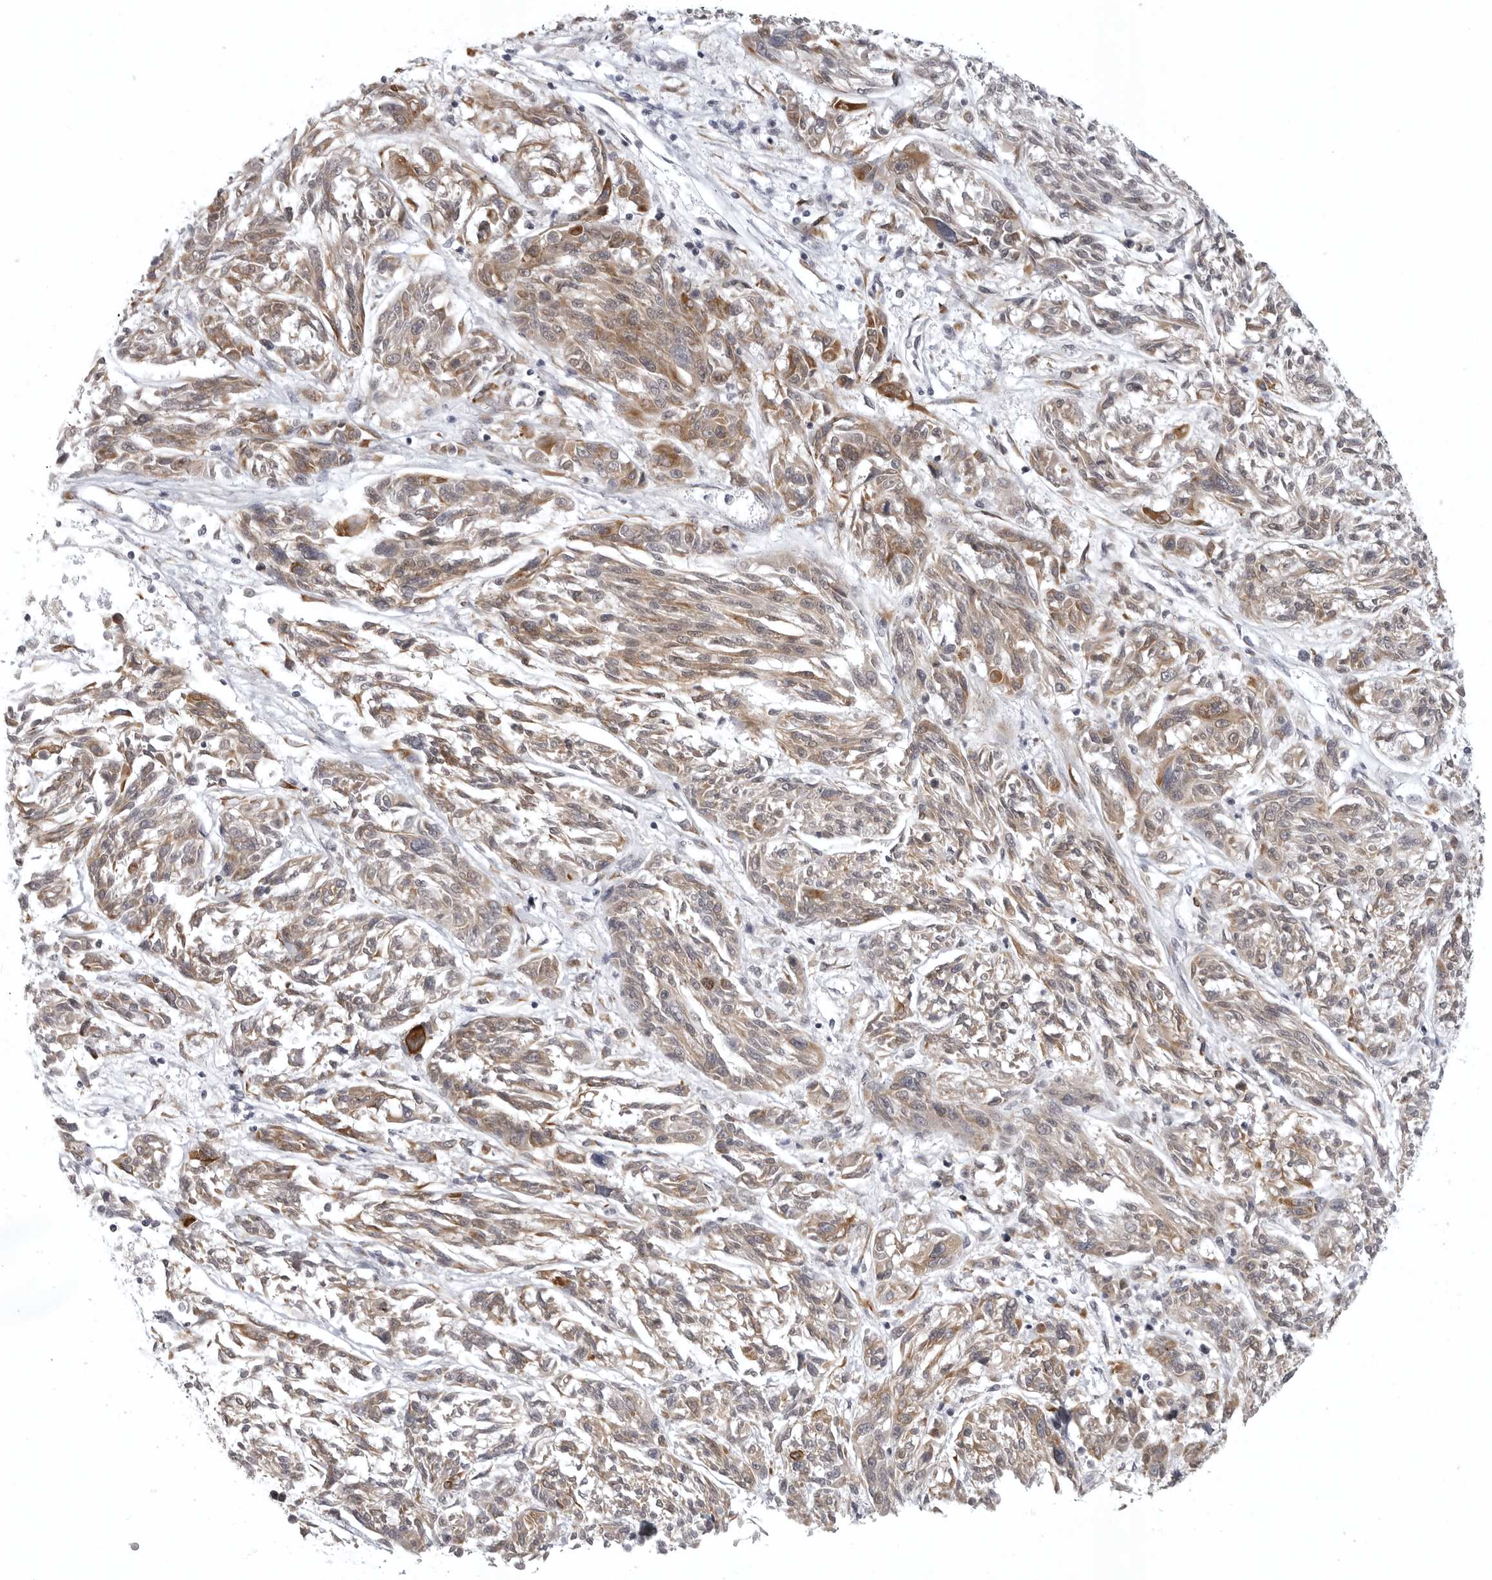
{"staining": {"intensity": "moderate", "quantity": ">75%", "location": "cytoplasmic/membranous"}, "tissue": "melanoma", "cell_type": "Tumor cells", "image_type": "cancer", "snomed": [{"axis": "morphology", "description": "Malignant melanoma, NOS"}, {"axis": "topography", "description": "Skin"}], "caption": "Brown immunohistochemical staining in human melanoma displays moderate cytoplasmic/membranous staining in approximately >75% of tumor cells.", "gene": "PRDM10", "patient": {"sex": "male", "age": 53}}